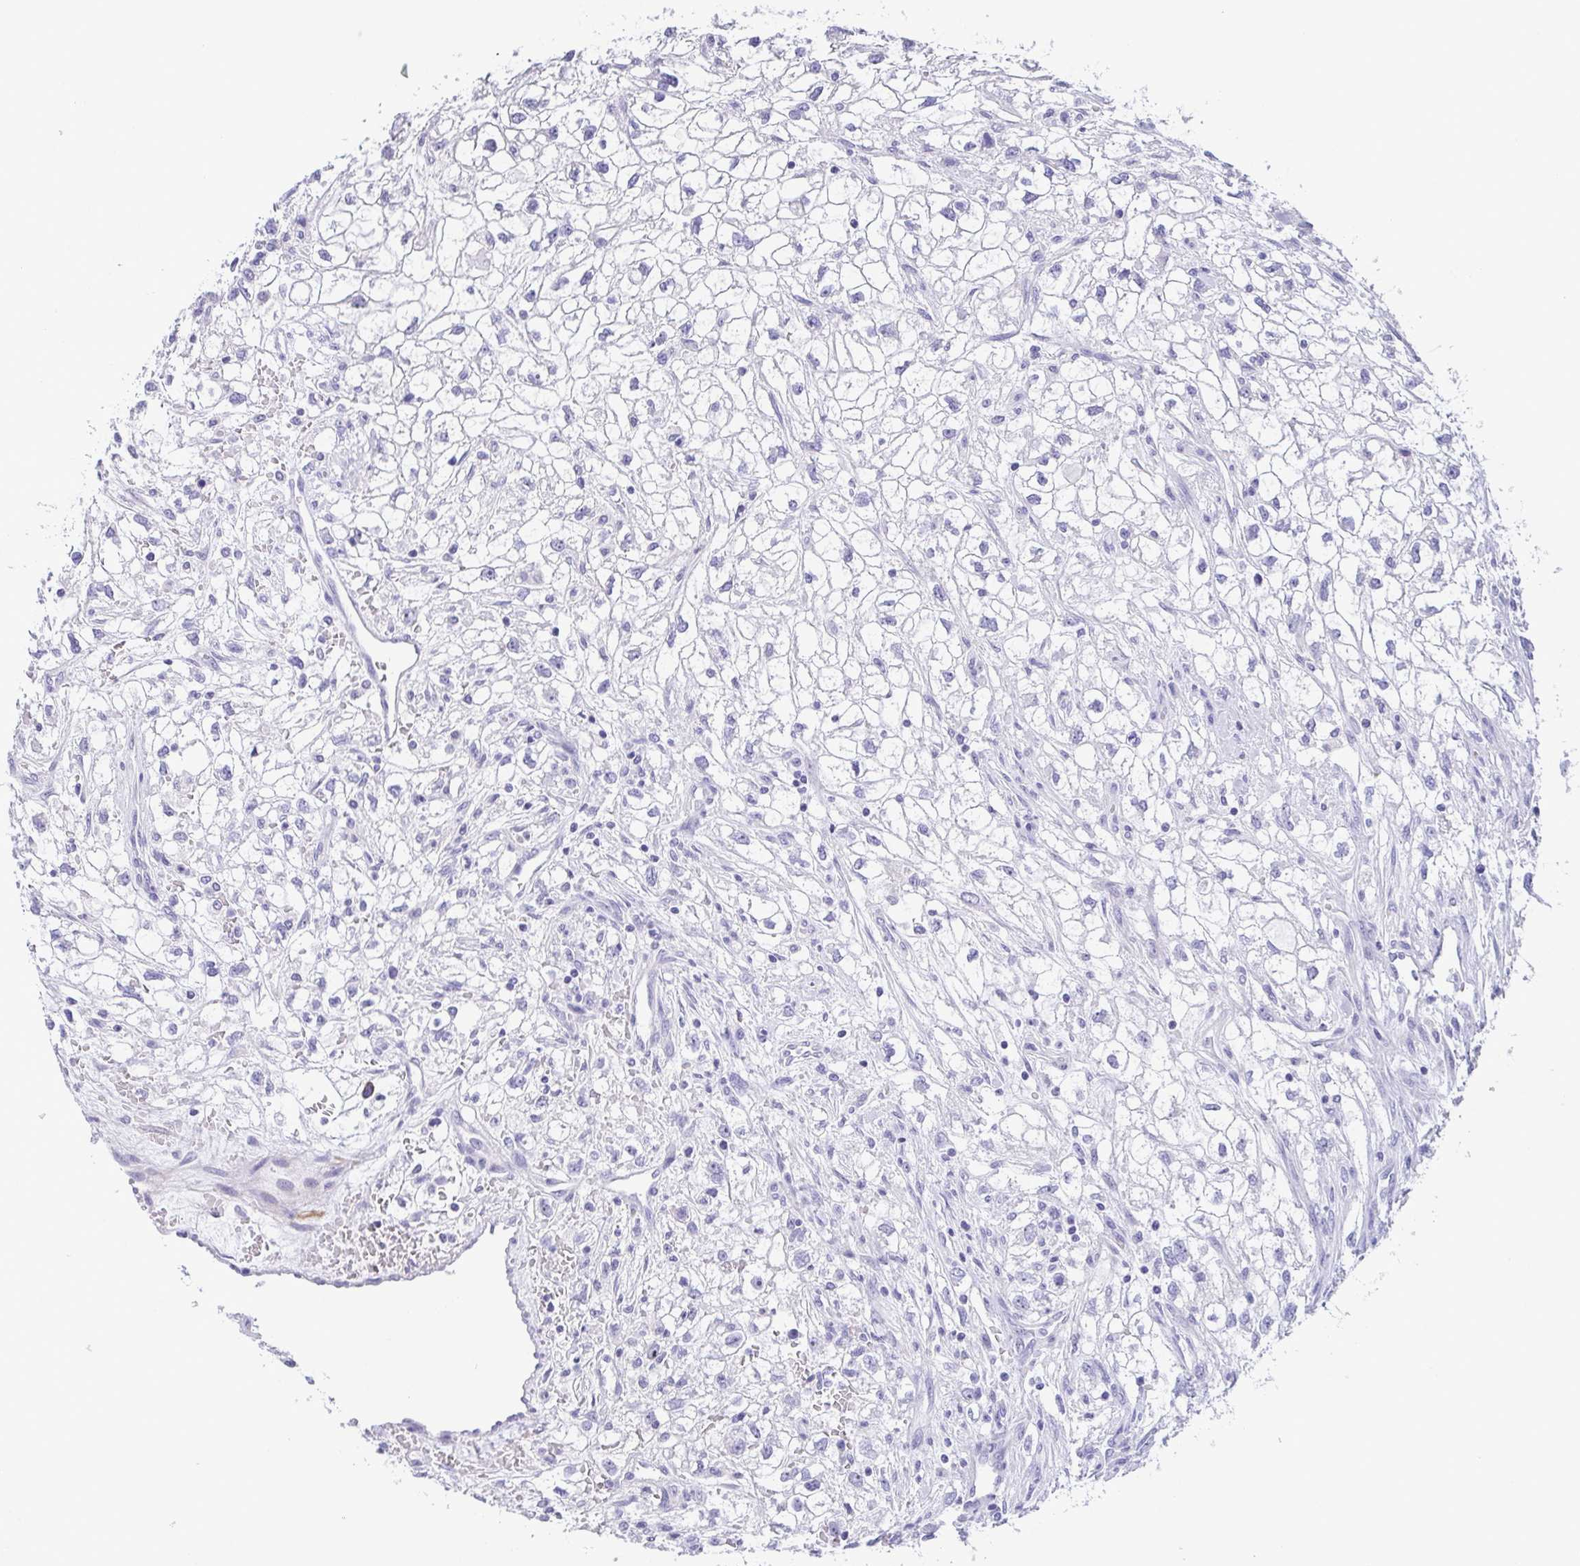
{"staining": {"intensity": "negative", "quantity": "none", "location": "none"}, "tissue": "renal cancer", "cell_type": "Tumor cells", "image_type": "cancer", "snomed": [{"axis": "morphology", "description": "Adenocarcinoma, NOS"}, {"axis": "topography", "description": "Kidney"}], "caption": "Histopathology image shows no protein positivity in tumor cells of renal cancer tissue.", "gene": "MYL7", "patient": {"sex": "male", "age": 59}}